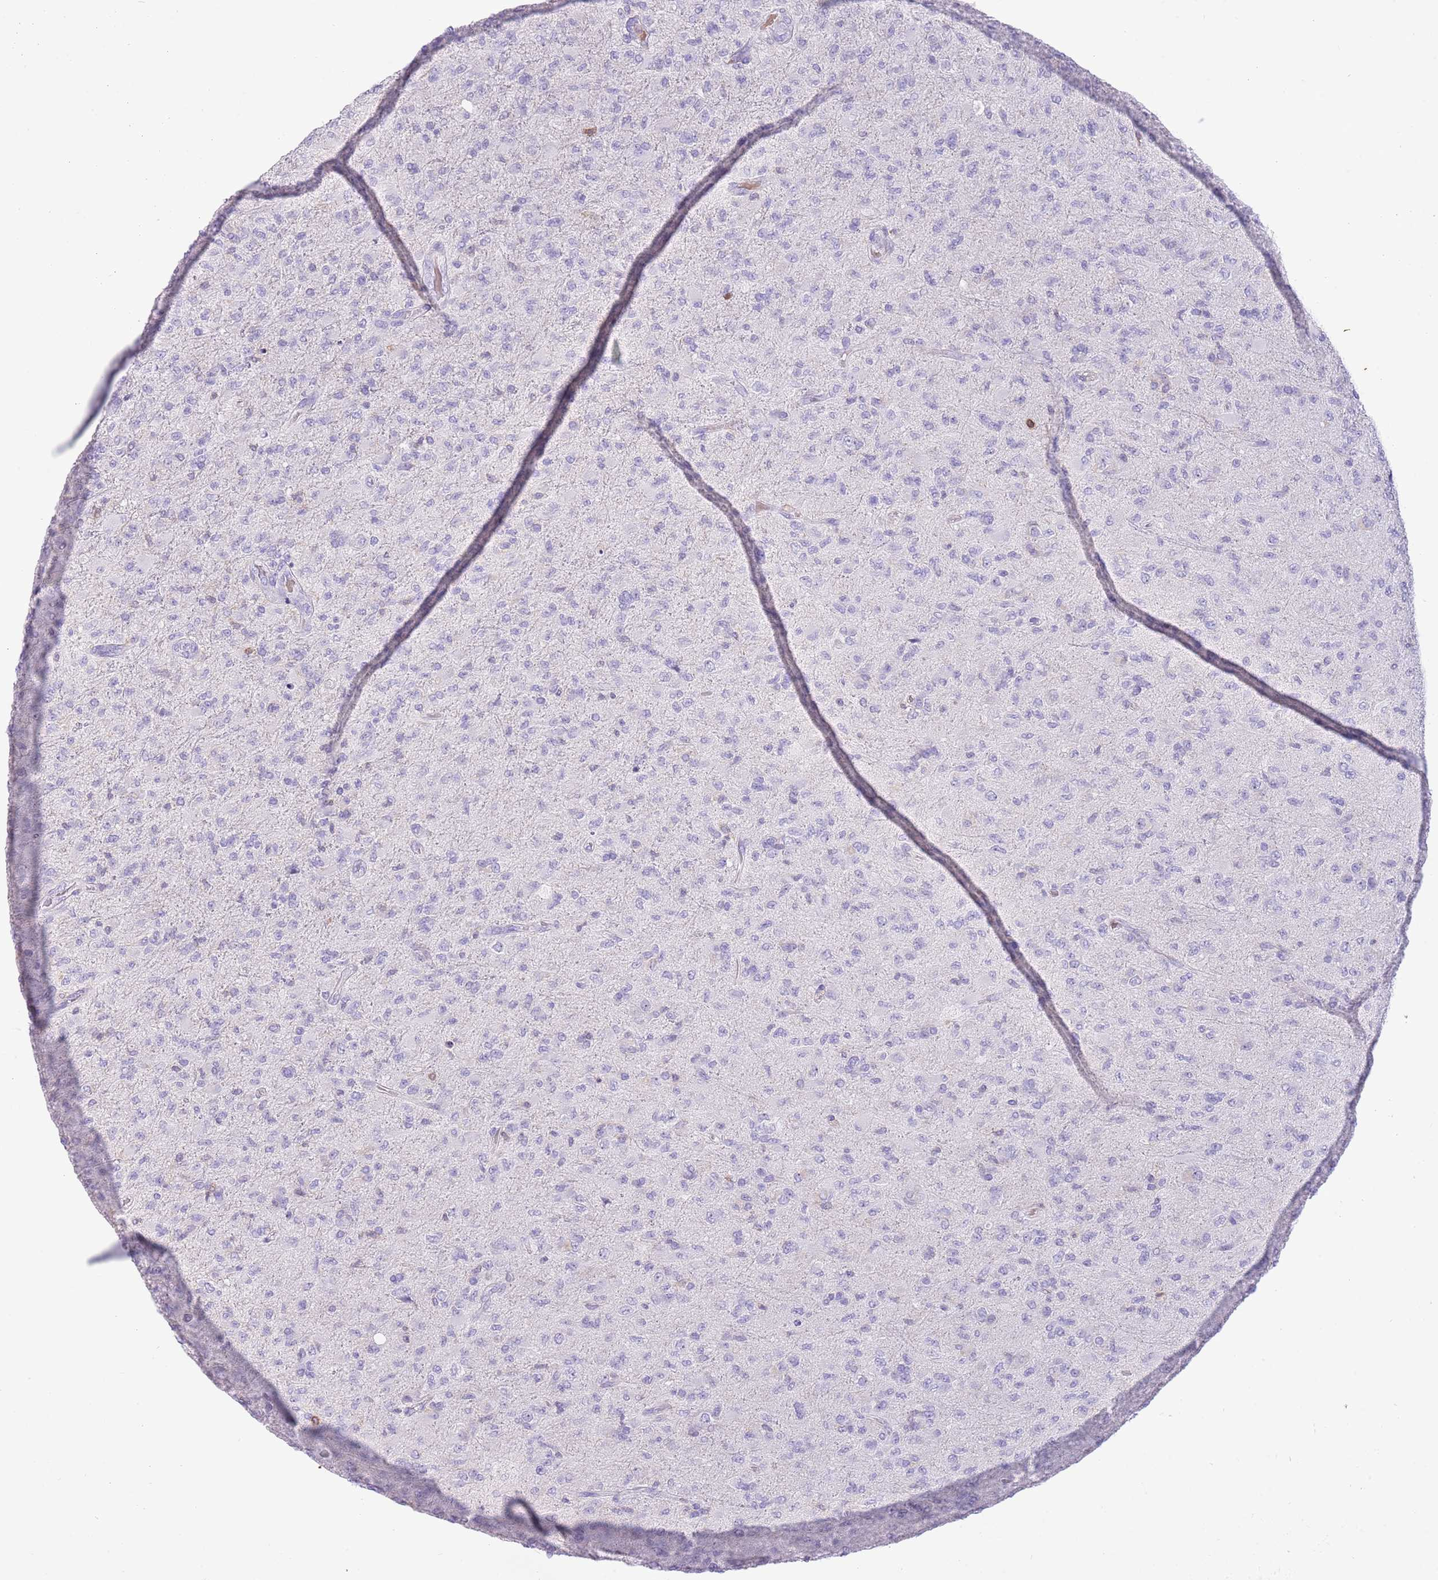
{"staining": {"intensity": "negative", "quantity": "none", "location": "none"}, "tissue": "glioma", "cell_type": "Tumor cells", "image_type": "cancer", "snomed": [{"axis": "morphology", "description": "Glioma, malignant, Low grade"}, {"axis": "topography", "description": "Brain"}], "caption": "A histopathology image of malignant low-grade glioma stained for a protein demonstrates no brown staining in tumor cells.", "gene": "OR4Q3", "patient": {"sex": "male", "age": 65}}